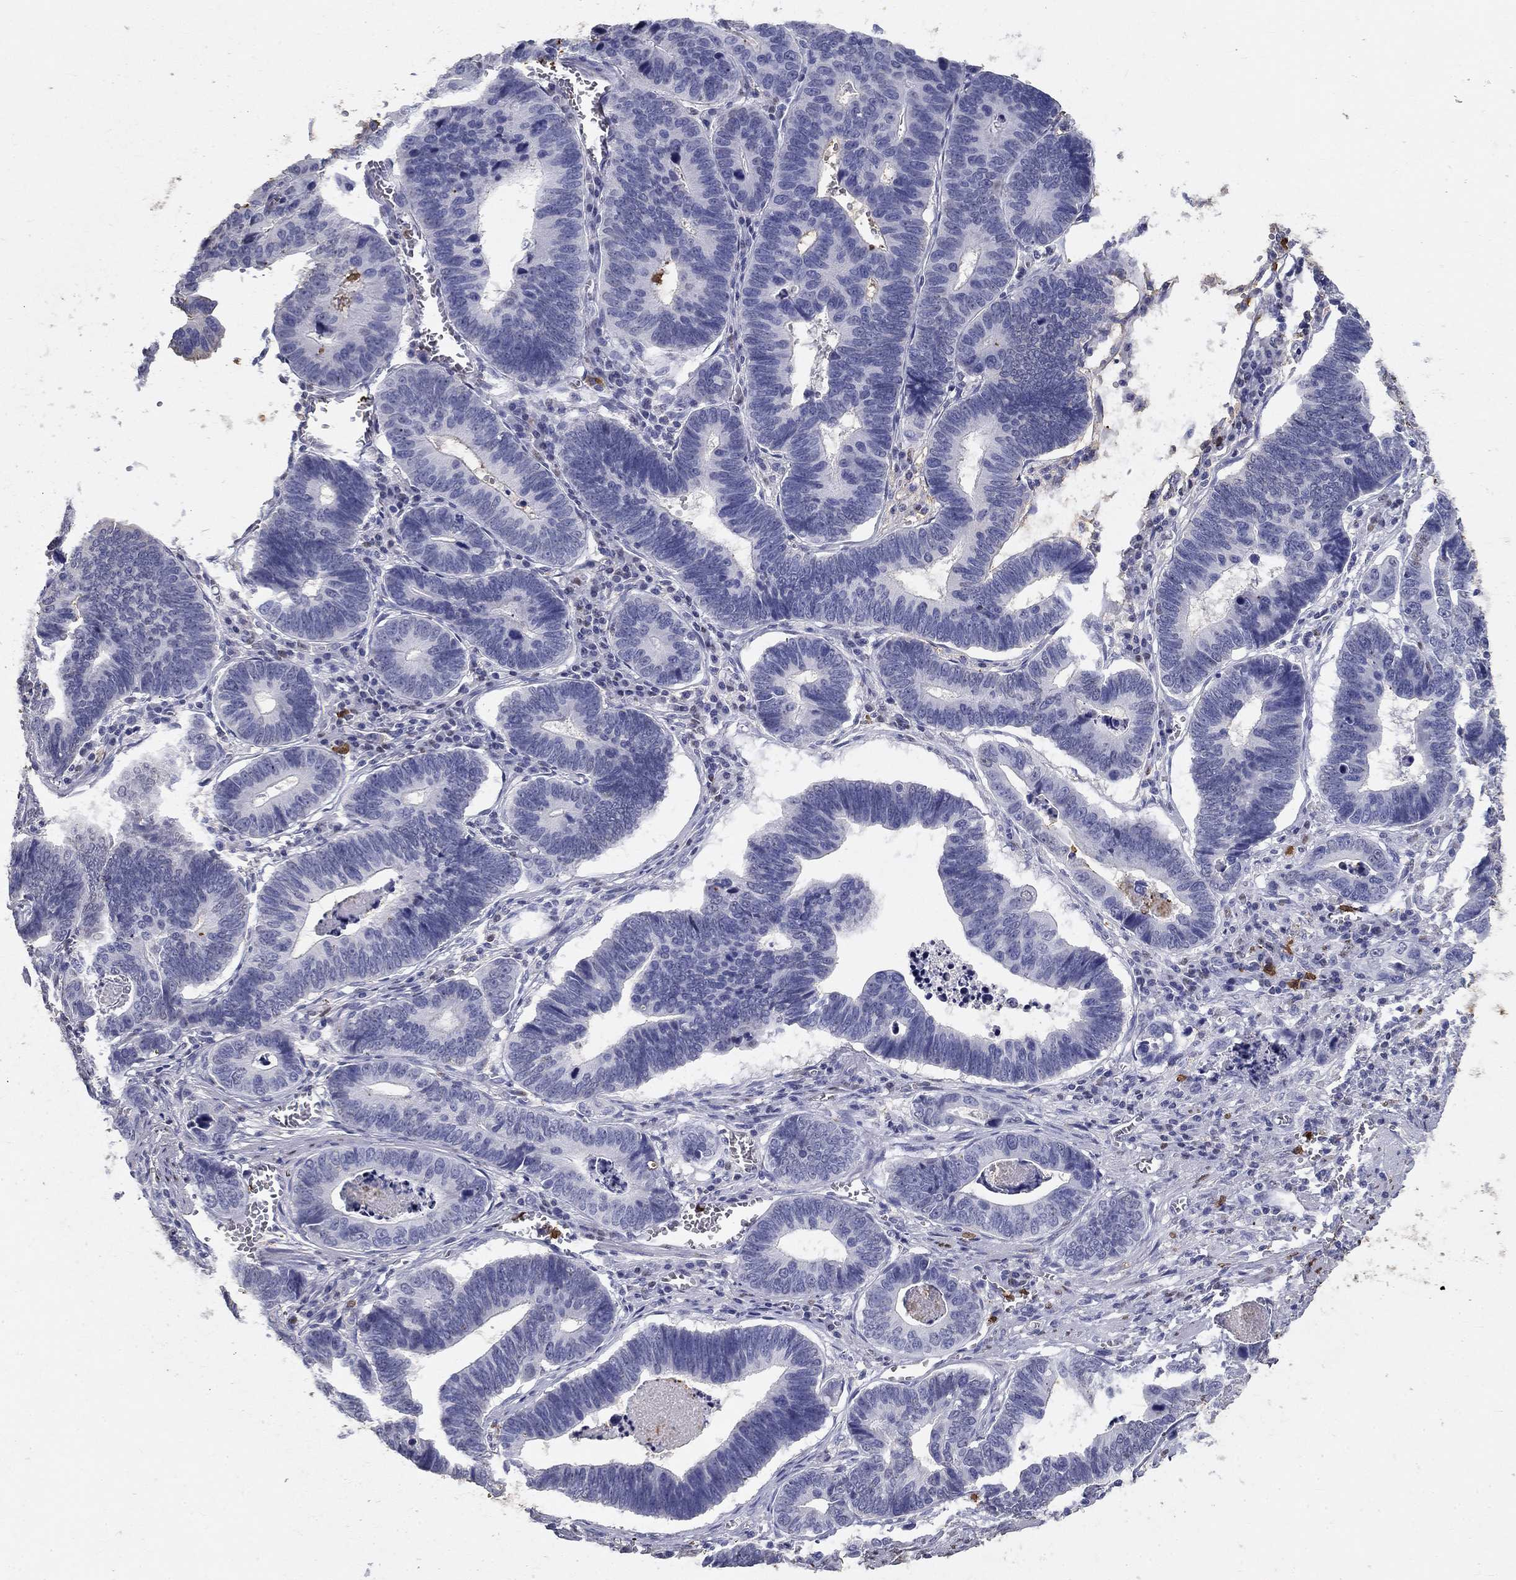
{"staining": {"intensity": "negative", "quantity": "none", "location": "none"}, "tissue": "stomach cancer", "cell_type": "Tumor cells", "image_type": "cancer", "snomed": [{"axis": "morphology", "description": "Adenocarcinoma, NOS"}, {"axis": "topography", "description": "Stomach"}], "caption": "Image shows no significant protein expression in tumor cells of adenocarcinoma (stomach).", "gene": "IGSF8", "patient": {"sex": "male", "age": 84}}